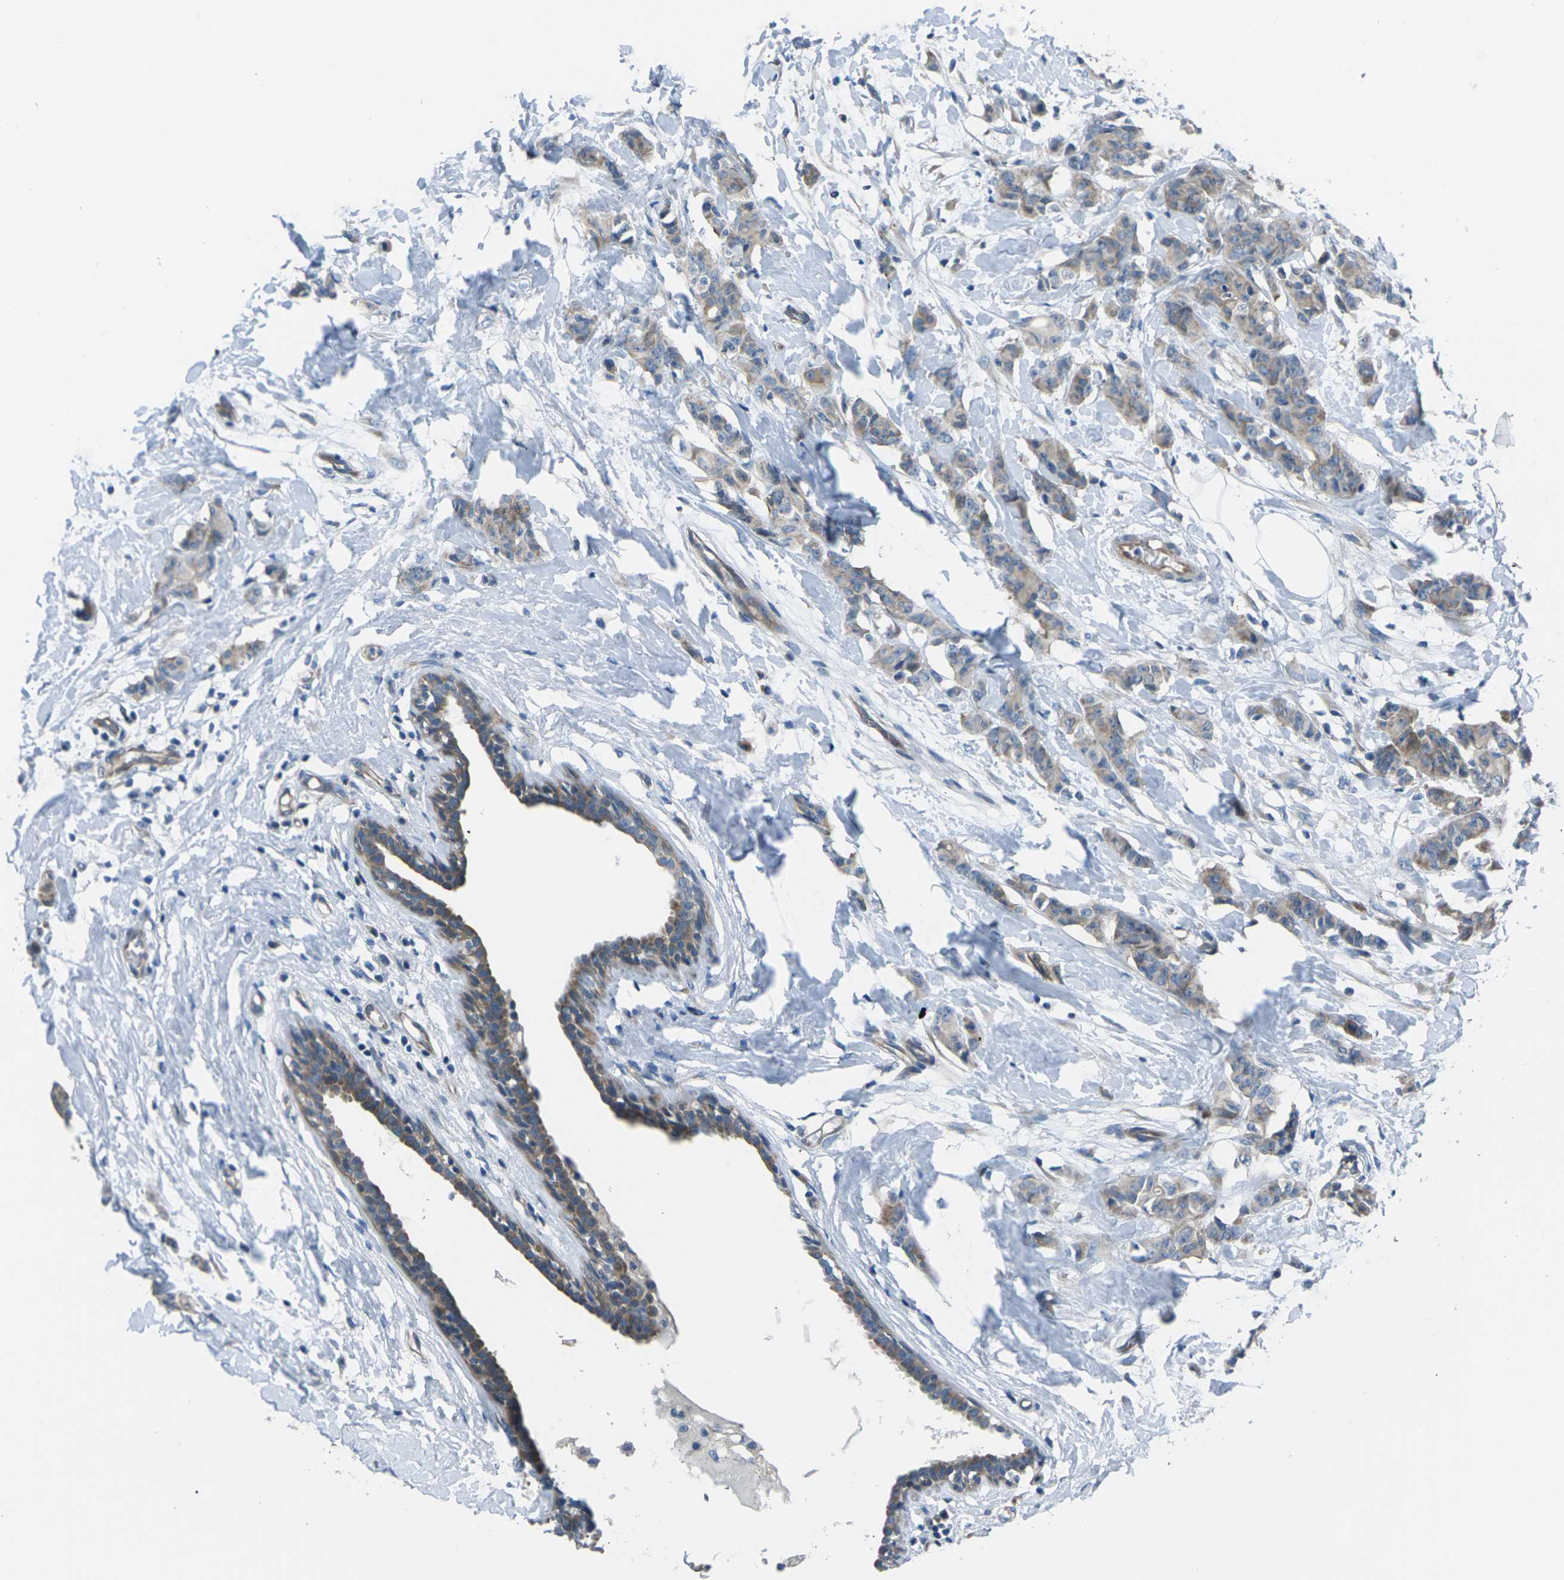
{"staining": {"intensity": "moderate", "quantity": ">75%", "location": "cytoplasmic/membranous"}, "tissue": "breast cancer", "cell_type": "Tumor cells", "image_type": "cancer", "snomed": [{"axis": "morphology", "description": "Normal tissue, NOS"}, {"axis": "morphology", "description": "Duct carcinoma"}, {"axis": "topography", "description": "Breast"}], "caption": "Moderate cytoplasmic/membranous positivity is seen in approximately >75% of tumor cells in breast cancer (invasive ductal carcinoma). Nuclei are stained in blue.", "gene": "EDNRA", "patient": {"sex": "female", "age": 40}}